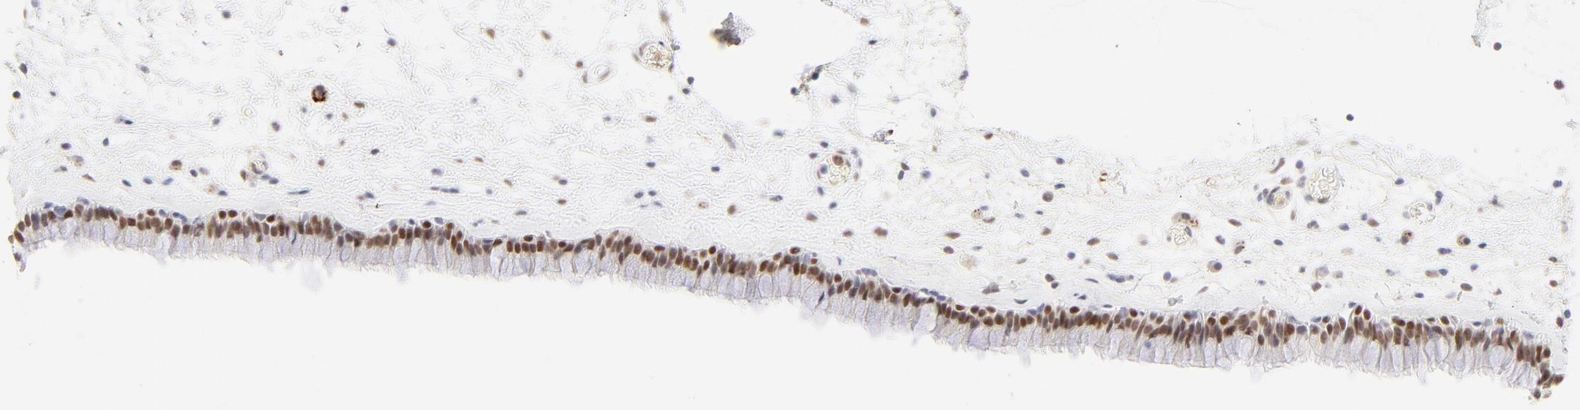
{"staining": {"intensity": "strong", "quantity": ">75%", "location": "nuclear"}, "tissue": "nasopharynx", "cell_type": "Respiratory epithelial cells", "image_type": "normal", "snomed": [{"axis": "morphology", "description": "Normal tissue, NOS"}, {"axis": "morphology", "description": "Inflammation, NOS"}, {"axis": "topography", "description": "Nasopharynx"}], "caption": "A photomicrograph of human nasopharynx stained for a protein exhibits strong nuclear brown staining in respiratory epithelial cells. Immunohistochemistry (ihc) stains the protein in brown and the nuclei are stained blue.", "gene": "PBX1", "patient": {"sex": "male", "age": 48}}